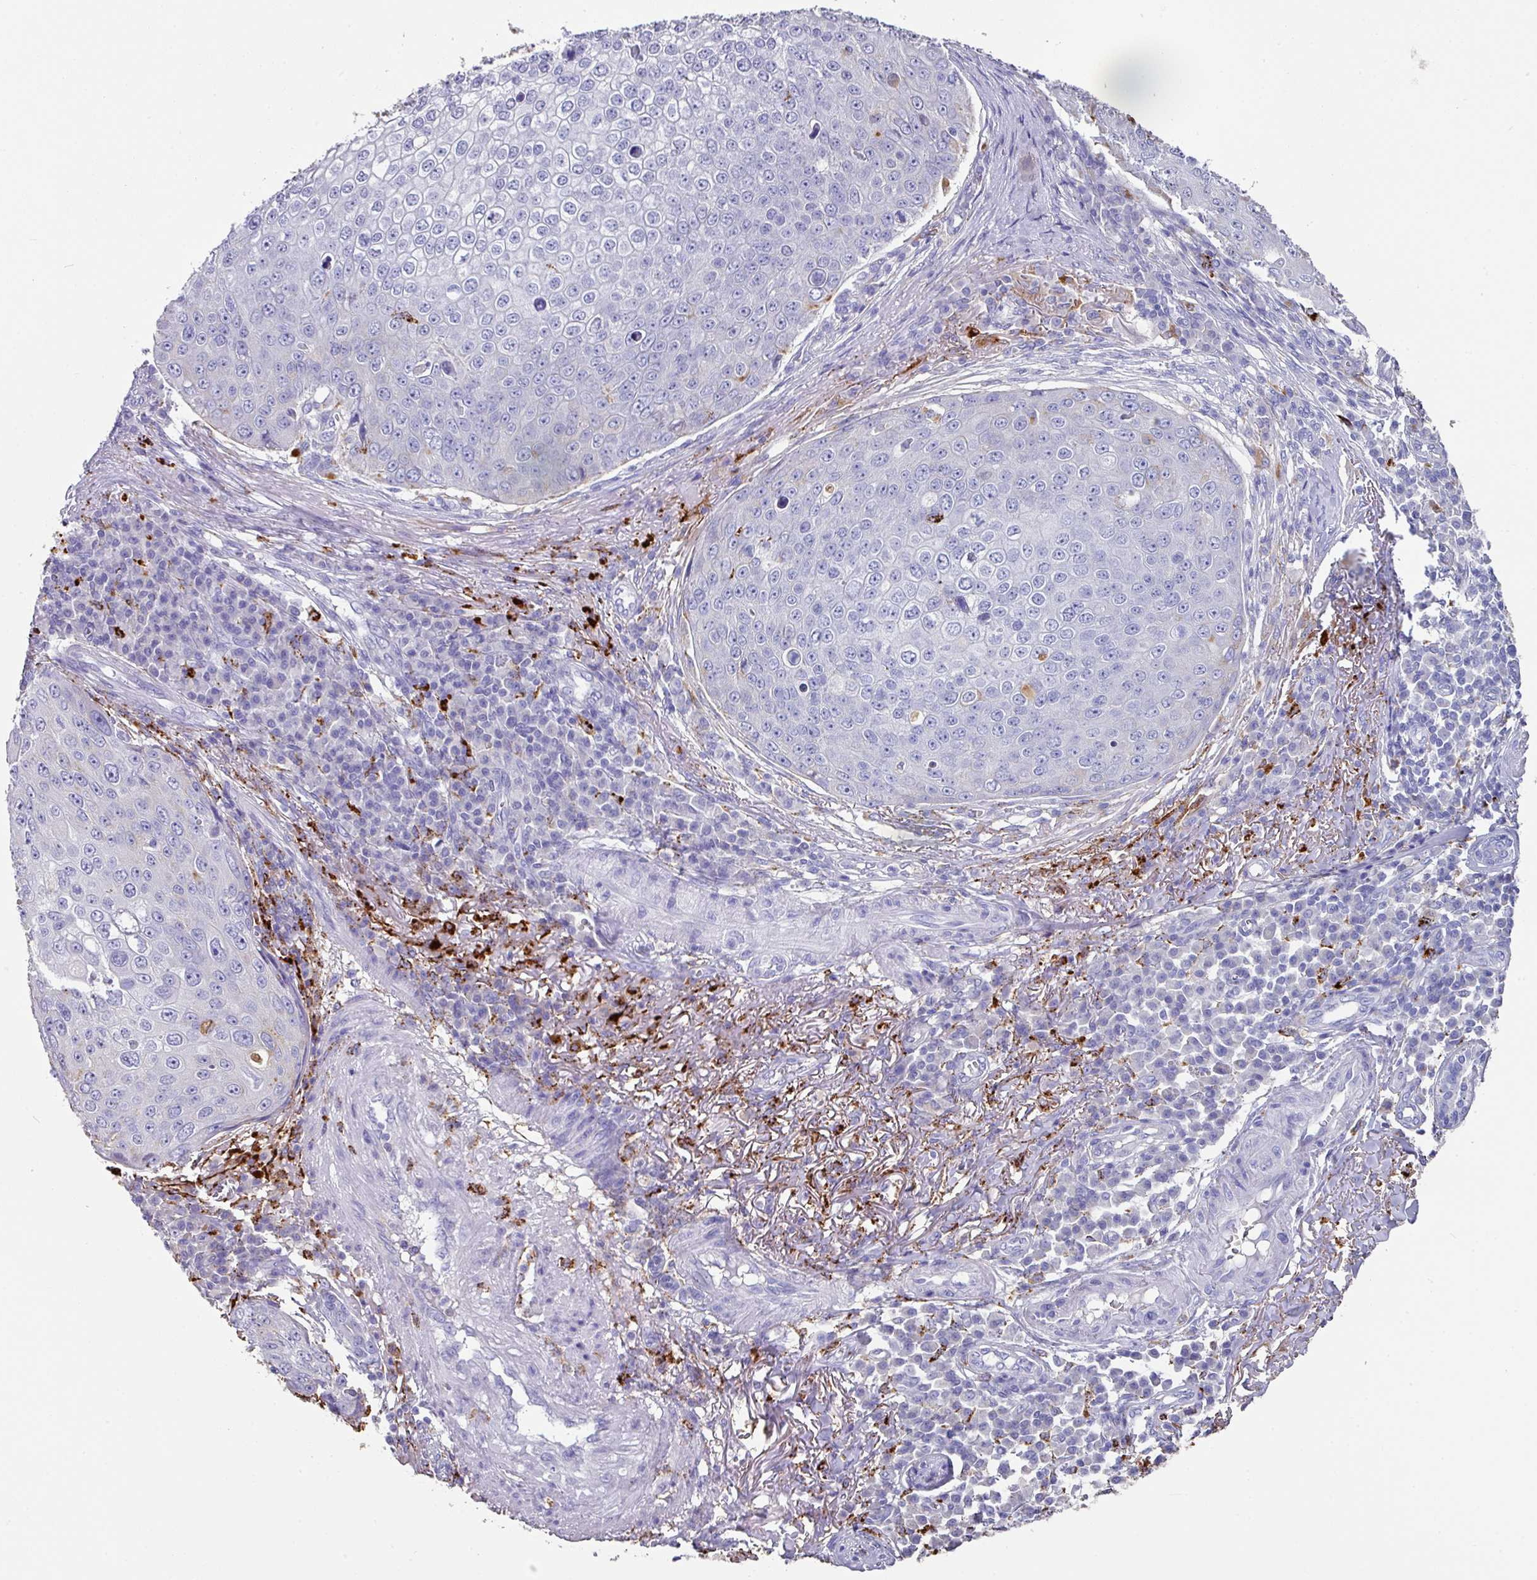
{"staining": {"intensity": "negative", "quantity": "none", "location": "none"}, "tissue": "skin cancer", "cell_type": "Tumor cells", "image_type": "cancer", "snomed": [{"axis": "morphology", "description": "Squamous cell carcinoma, NOS"}, {"axis": "topography", "description": "Skin"}], "caption": "An image of human skin squamous cell carcinoma is negative for staining in tumor cells. The staining is performed using DAB (3,3'-diaminobenzidine) brown chromogen with nuclei counter-stained in using hematoxylin.", "gene": "CPVL", "patient": {"sex": "male", "age": 71}}